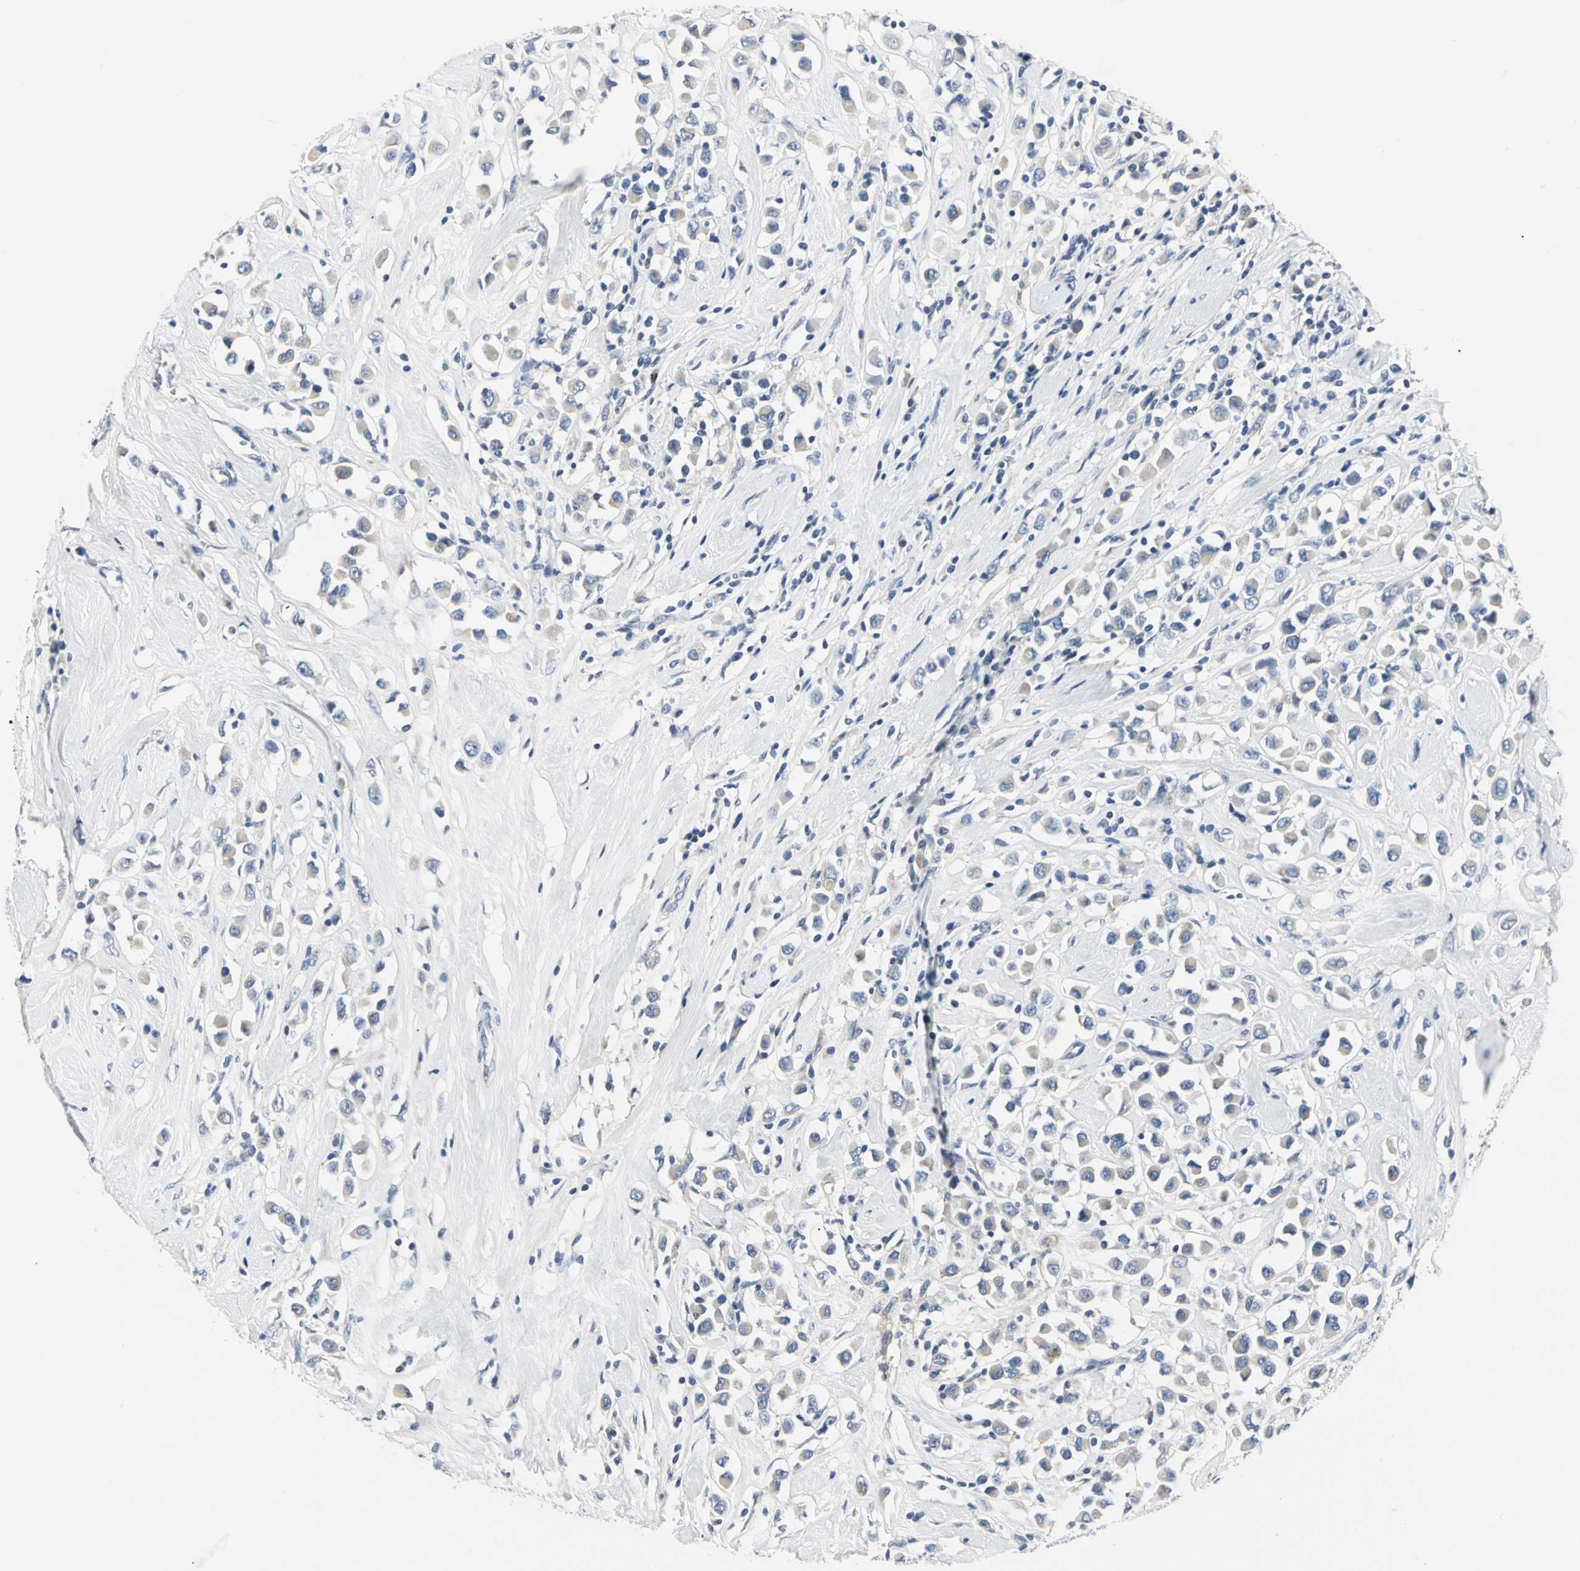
{"staining": {"intensity": "weak", "quantity": "<25%", "location": "cytoplasmic/membranous"}, "tissue": "breast cancer", "cell_type": "Tumor cells", "image_type": "cancer", "snomed": [{"axis": "morphology", "description": "Duct carcinoma"}, {"axis": "topography", "description": "Breast"}], "caption": "DAB (3,3'-diaminobenzidine) immunohistochemical staining of breast infiltrating ductal carcinoma exhibits no significant positivity in tumor cells. The staining was performed using DAB to visualize the protein expression in brown, while the nuclei were stained in blue with hematoxylin (Magnification: 20x).", "gene": "RIPOR1", "patient": {"sex": "female", "age": 61}}